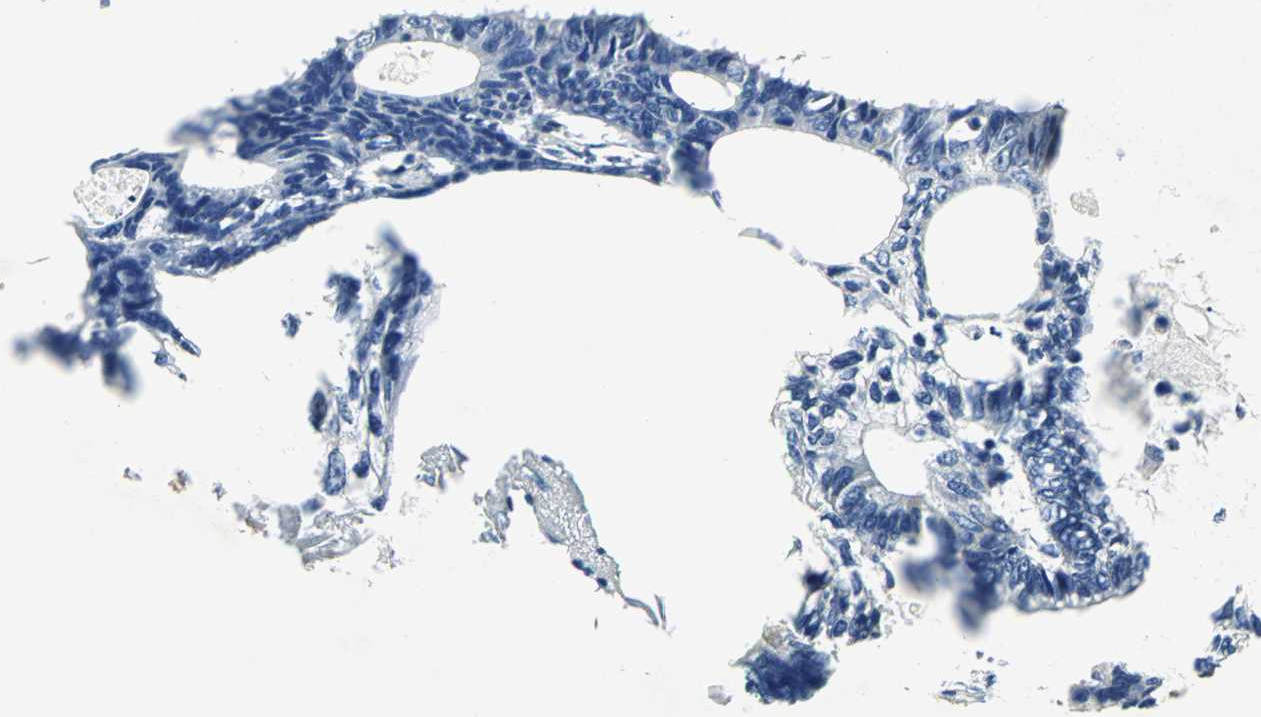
{"staining": {"intensity": "negative", "quantity": "none", "location": "none"}, "tissue": "colorectal cancer", "cell_type": "Tumor cells", "image_type": "cancer", "snomed": [{"axis": "morphology", "description": "Adenocarcinoma, NOS"}, {"axis": "topography", "description": "Colon"}], "caption": "Histopathology image shows no protein expression in tumor cells of colorectal cancer tissue.", "gene": "HTR1F", "patient": {"sex": "female", "age": 55}}